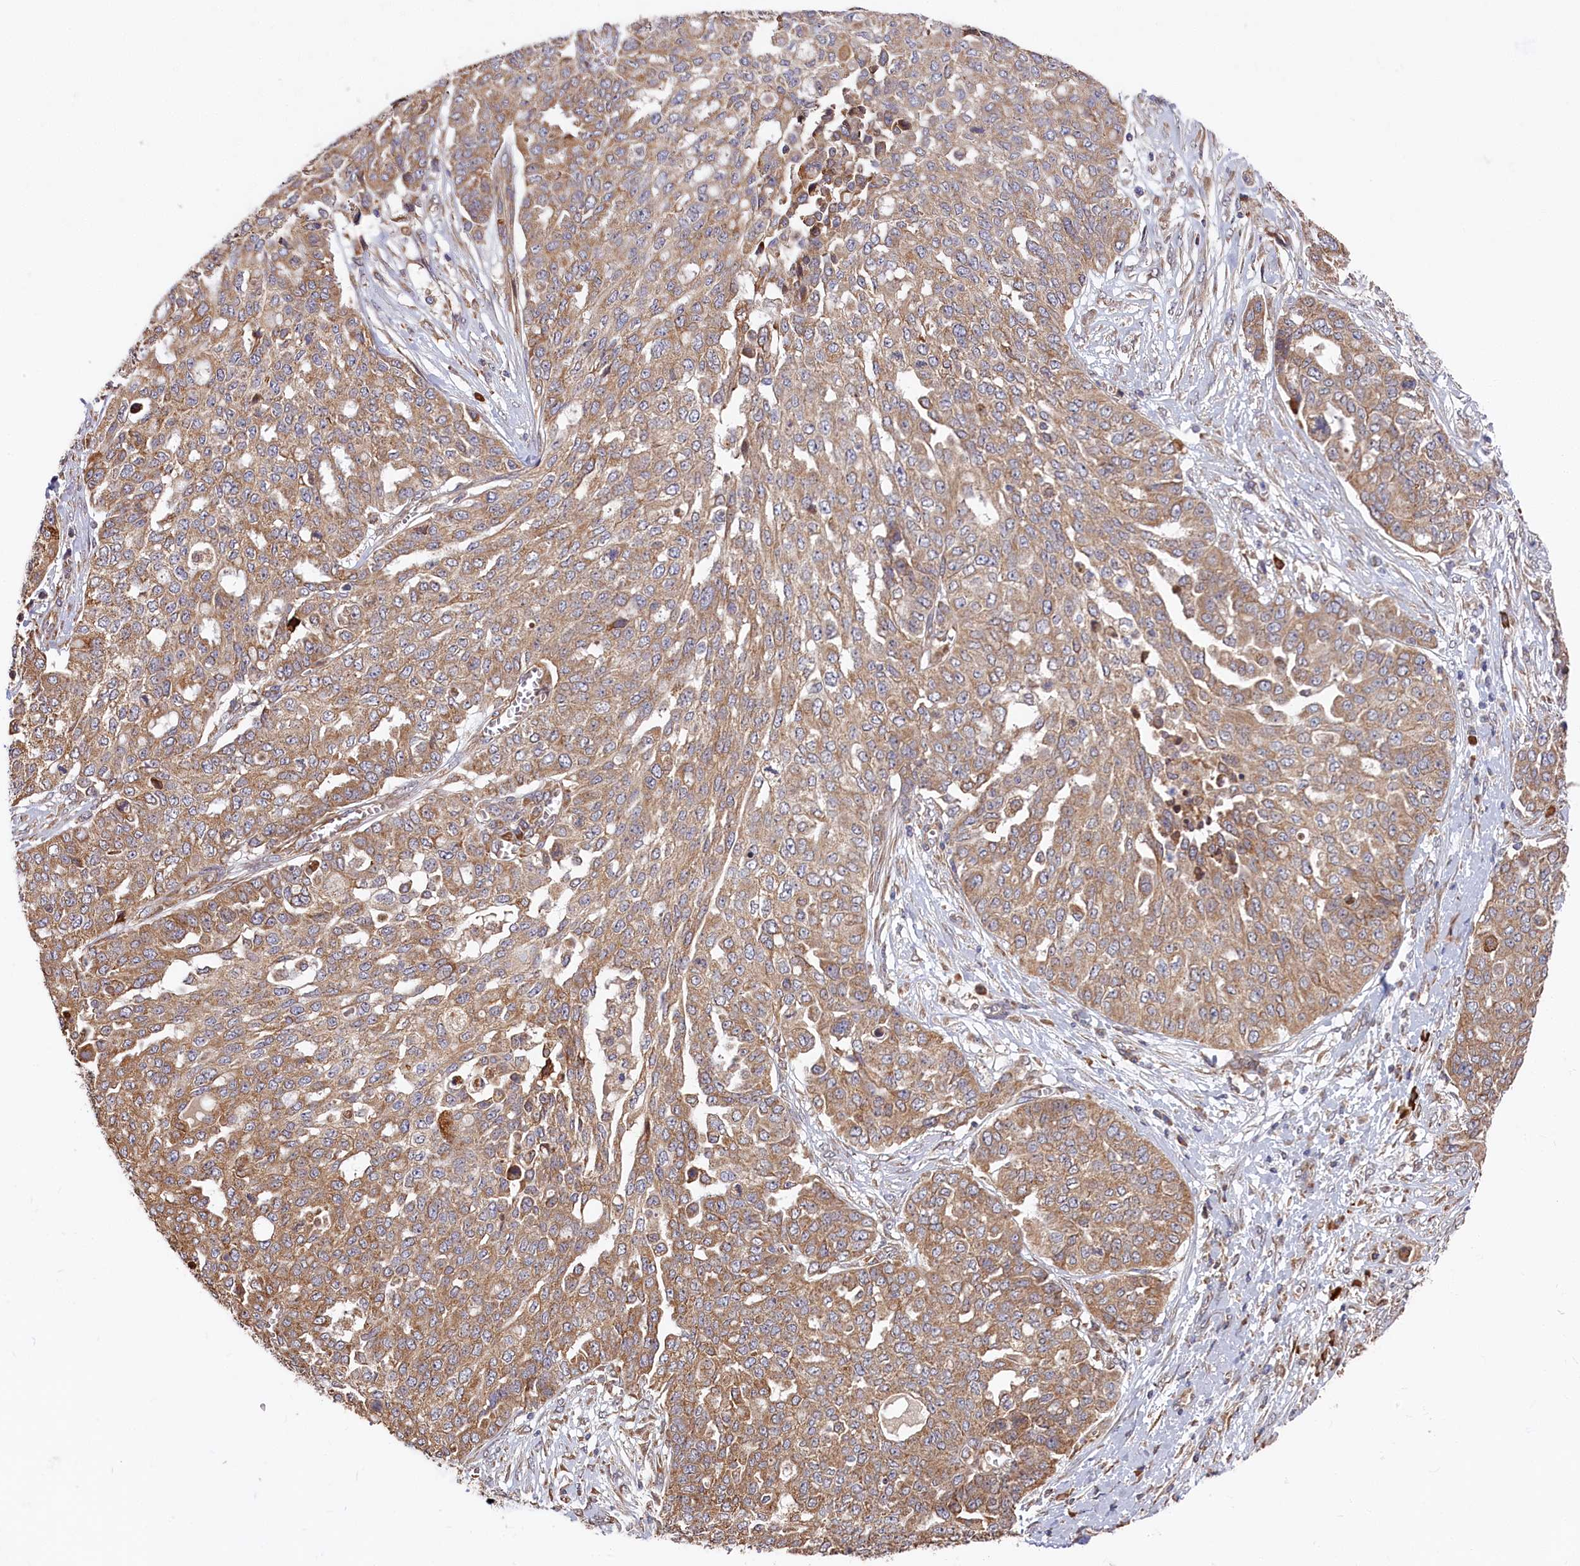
{"staining": {"intensity": "moderate", "quantity": ">75%", "location": "cytoplasmic/membranous"}, "tissue": "ovarian cancer", "cell_type": "Tumor cells", "image_type": "cancer", "snomed": [{"axis": "morphology", "description": "Cystadenocarcinoma, serous, NOS"}, {"axis": "topography", "description": "Soft tissue"}, {"axis": "topography", "description": "Ovary"}], "caption": "Moderate cytoplasmic/membranous expression for a protein is seen in about >75% of tumor cells of ovarian serous cystadenocarcinoma using IHC.", "gene": "CEP44", "patient": {"sex": "female", "age": 57}}